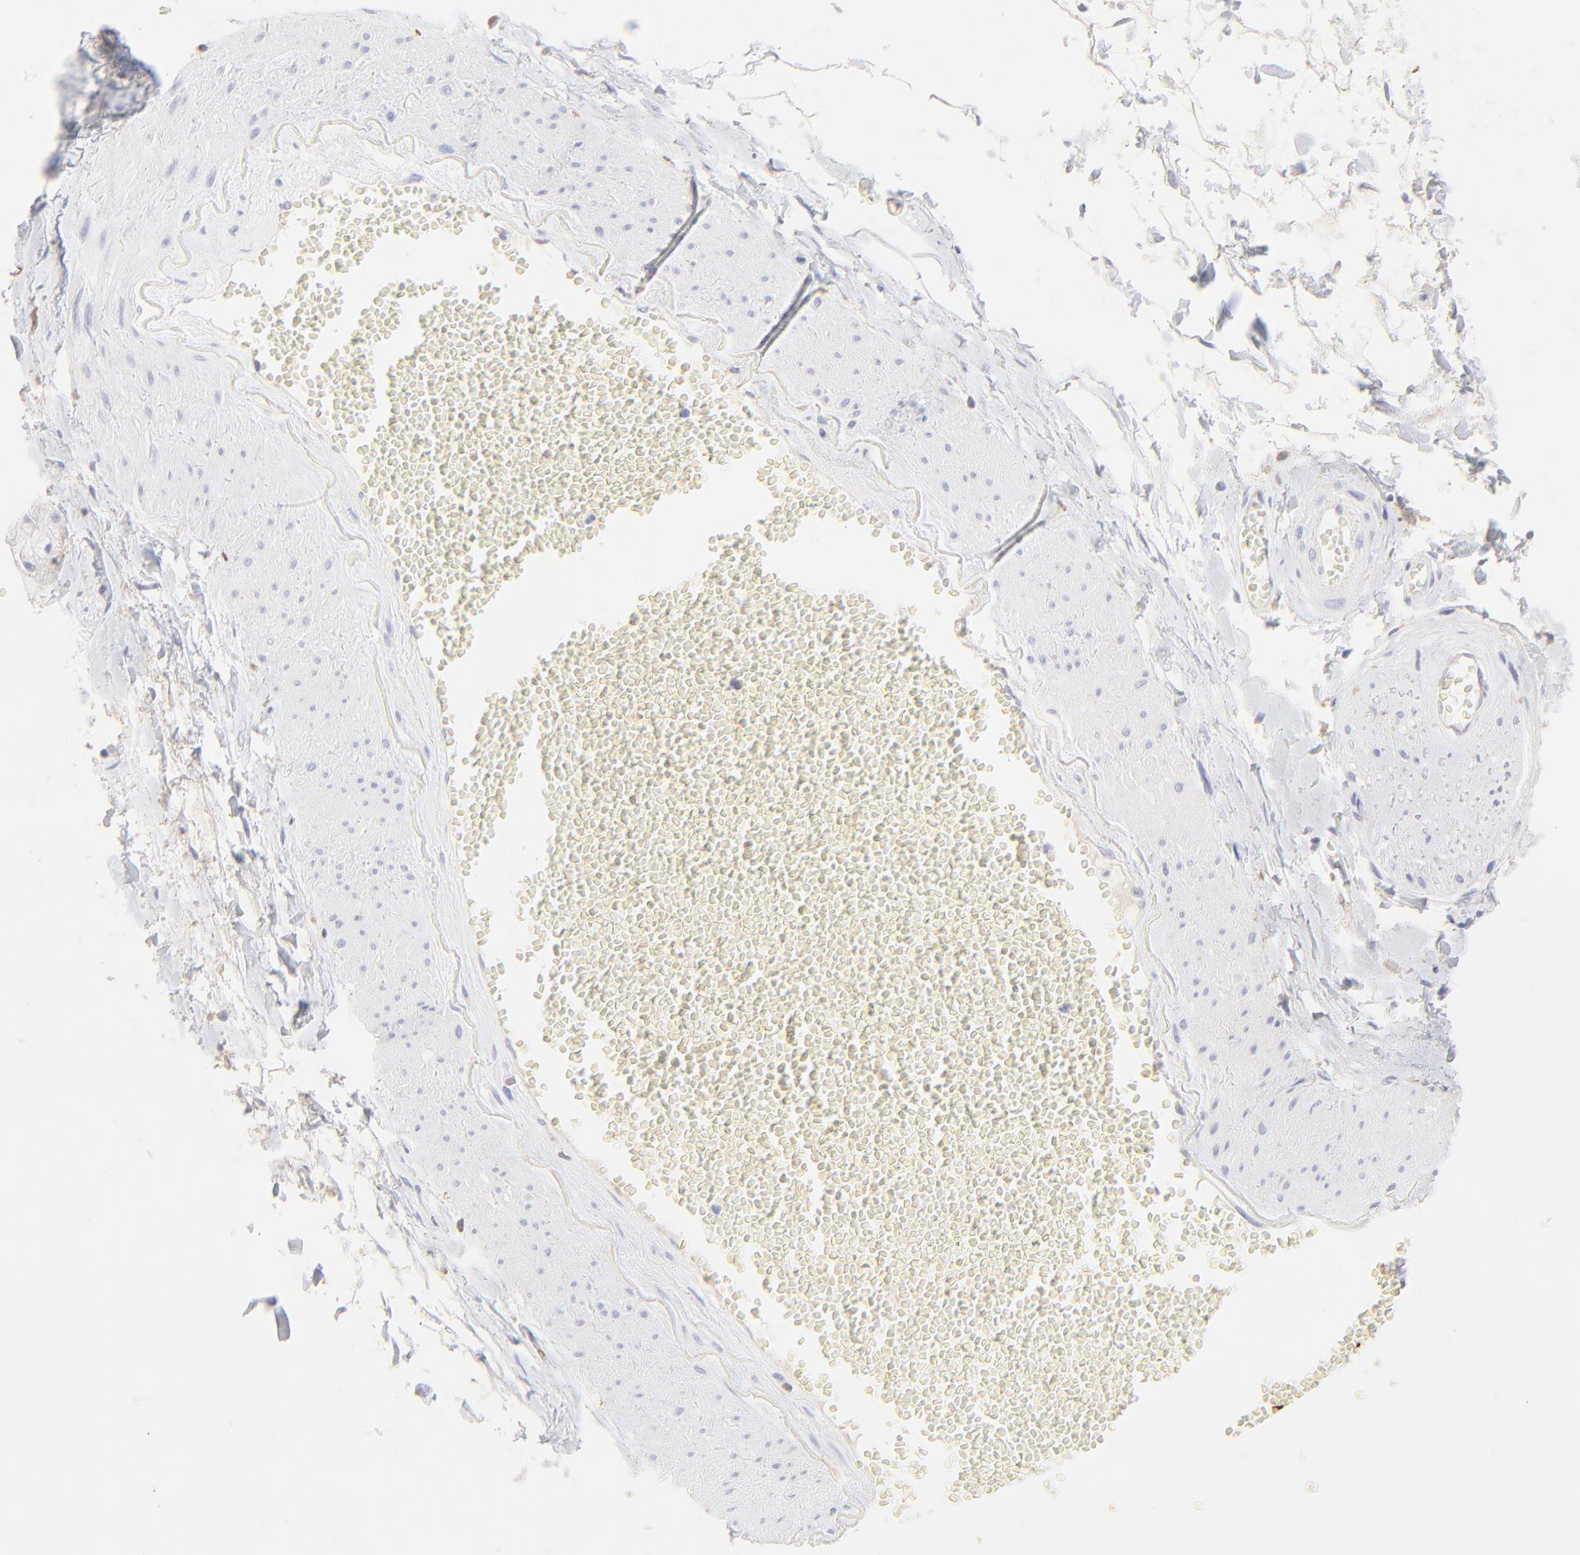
{"staining": {"intensity": "negative", "quantity": "none", "location": "none"}, "tissue": "adipose tissue", "cell_type": "Adipocytes", "image_type": "normal", "snomed": [{"axis": "morphology", "description": "Normal tissue, NOS"}, {"axis": "morphology", "description": "Inflammation, NOS"}, {"axis": "topography", "description": "Salivary gland"}, {"axis": "topography", "description": "Peripheral nerve tissue"}], "caption": "The immunohistochemistry (IHC) histopathology image has no significant expression in adipocytes of adipose tissue.", "gene": "LHFPL1", "patient": {"sex": "female", "age": 75}}